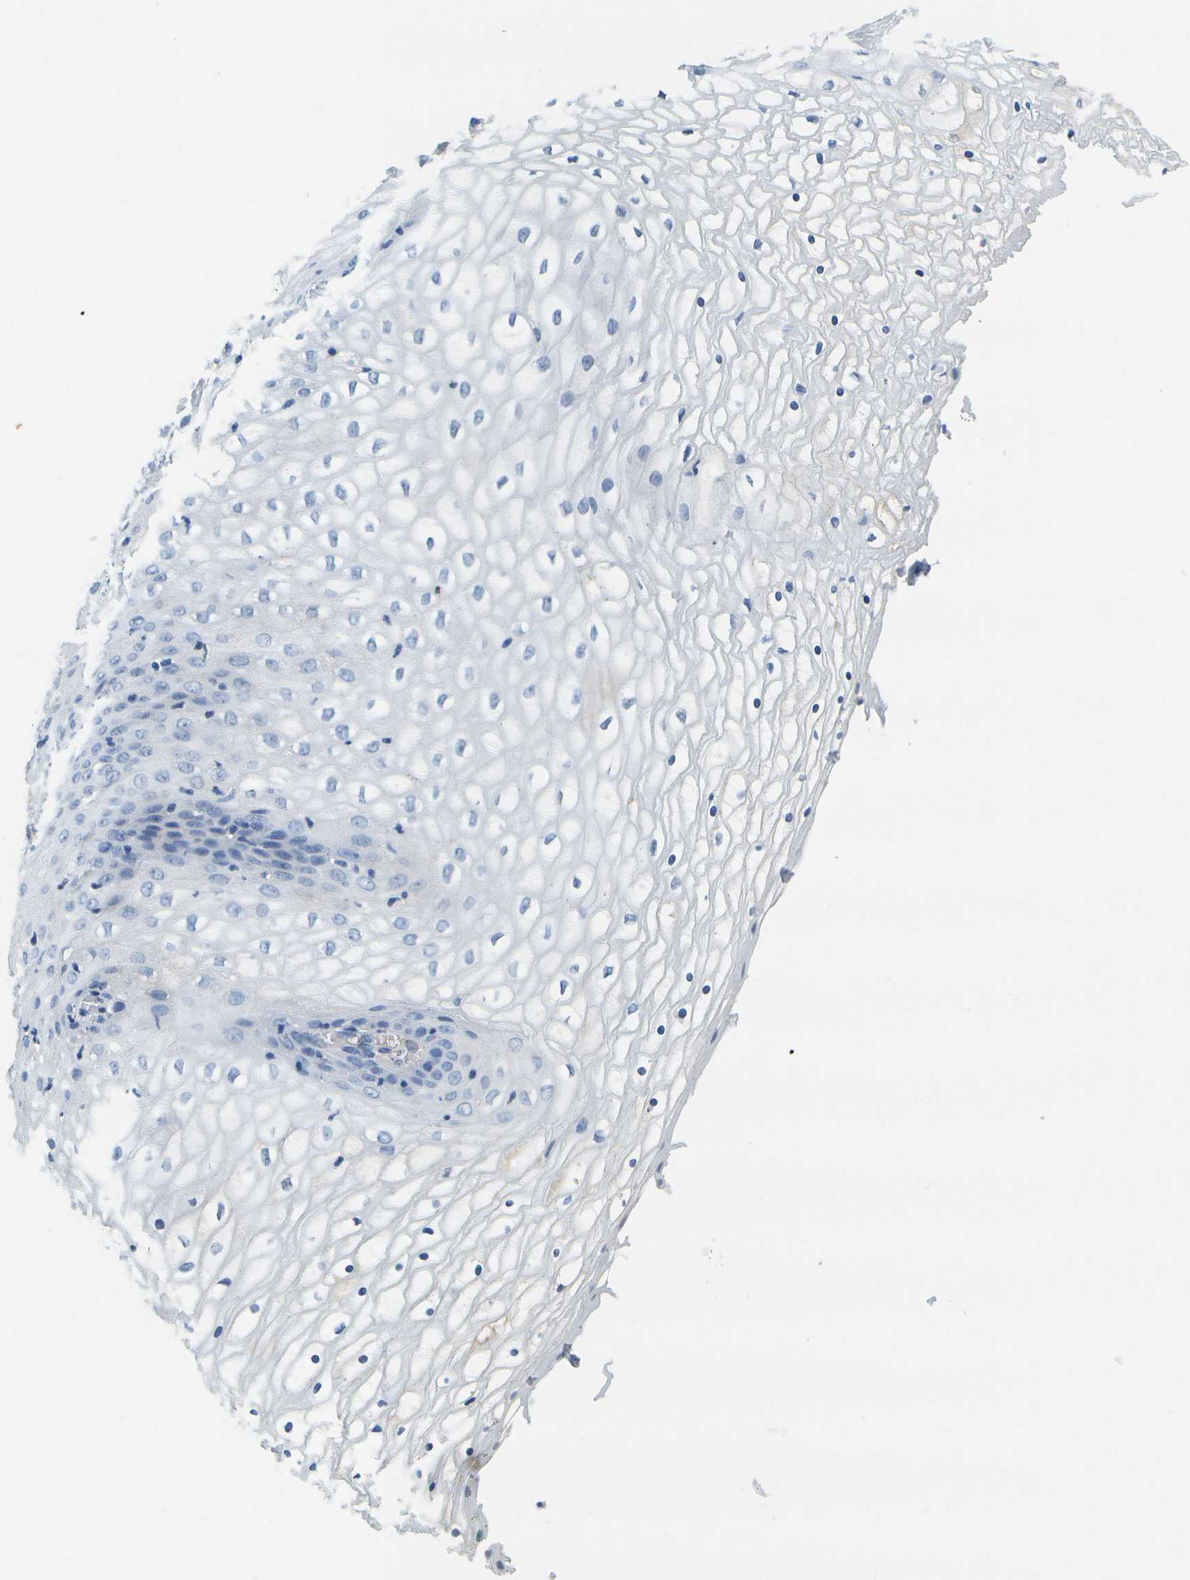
{"staining": {"intensity": "negative", "quantity": "none", "location": "none"}, "tissue": "vagina", "cell_type": "Squamous epithelial cells", "image_type": "normal", "snomed": [{"axis": "morphology", "description": "Normal tissue, NOS"}, {"axis": "topography", "description": "Vagina"}], "caption": "The photomicrograph demonstrates no staining of squamous epithelial cells in benign vagina. (Stains: DAB (3,3'-diaminobenzidine) IHC with hematoxylin counter stain, Microscopy: brightfield microscopy at high magnification).", "gene": "SERPINA1", "patient": {"sex": "female", "age": 34}}